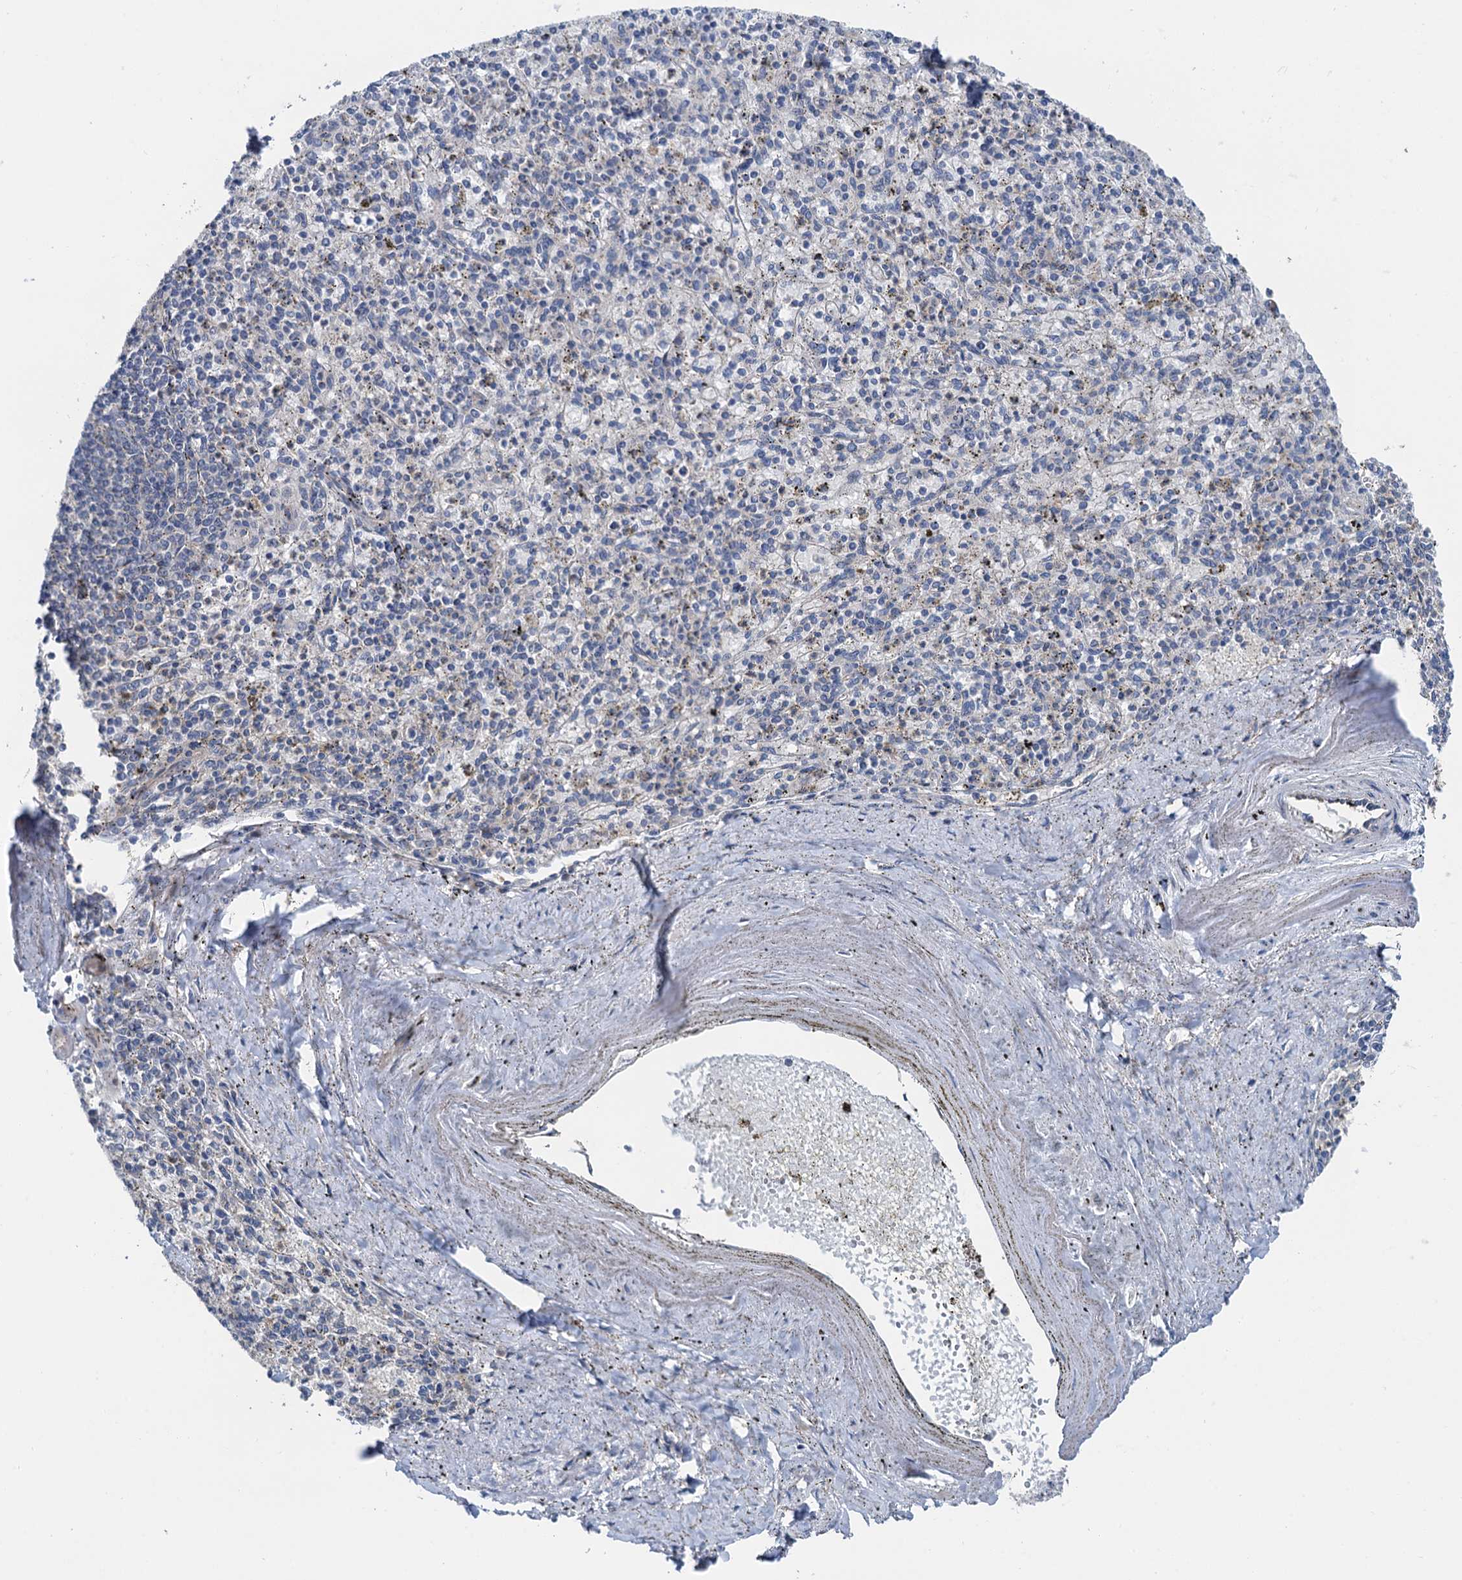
{"staining": {"intensity": "negative", "quantity": "none", "location": "none"}, "tissue": "spleen", "cell_type": "Cells in red pulp", "image_type": "normal", "snomed": [{"axis": "morphology", "description": "Normal tissue, NOS"}, {"axis": "topography", "description": "Spleen"}], "caption": "A micrograph of spleen stained for a protein displays no brown staining in cells in red pulp. (Stains: DAB IHC with hematoxylin counter stain, Microscopy: brightfield microscopy at high magnification).", "gene": "ANKRD26", "patient": {"sex": "male", "age": 72}}